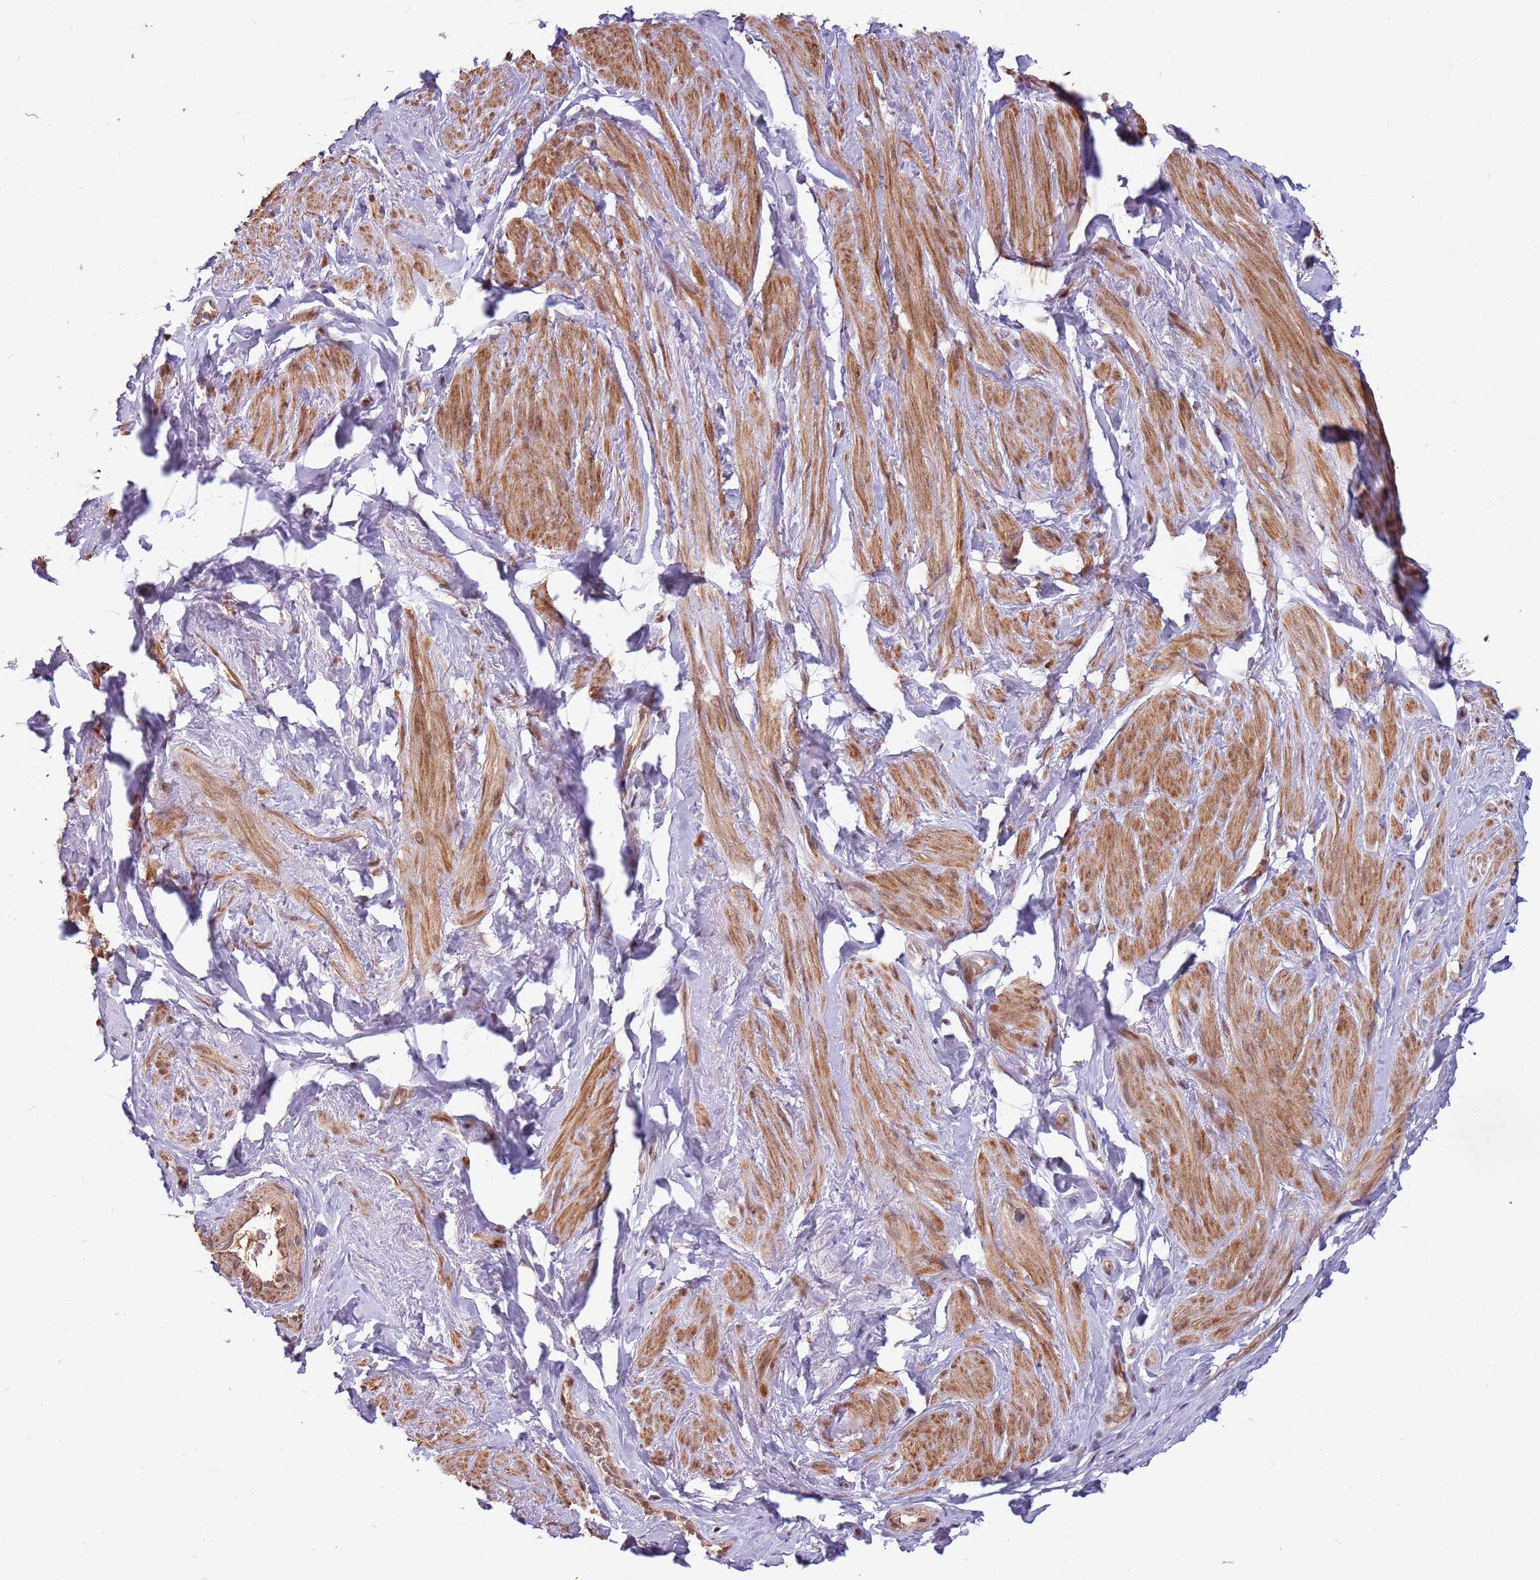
{"staining": {"intensity": "moderate", "quantity": "25%-75%", "location": "cytoplasmic/membranous,nuclear"}, "tissue": "smooth muscle", "cell_type": "Smooth muscle cells", "image_type": "normal", "snomed": [{"axis": "morphology", "description": "Normal tissue, NOS"}, {"axis": "topography", "description": "Smooth muscle"}, {"axis": "topography", "description": "Peripheral nerve tissue"}], "caption": "A brown stain shows moderate cytoplasmic/membranous,nuclear expression of a protein in smooth muscle cells of normal human smooth muscle.", "gene": "SUDS3", "patient": {"sex": "male", "age": 69}}